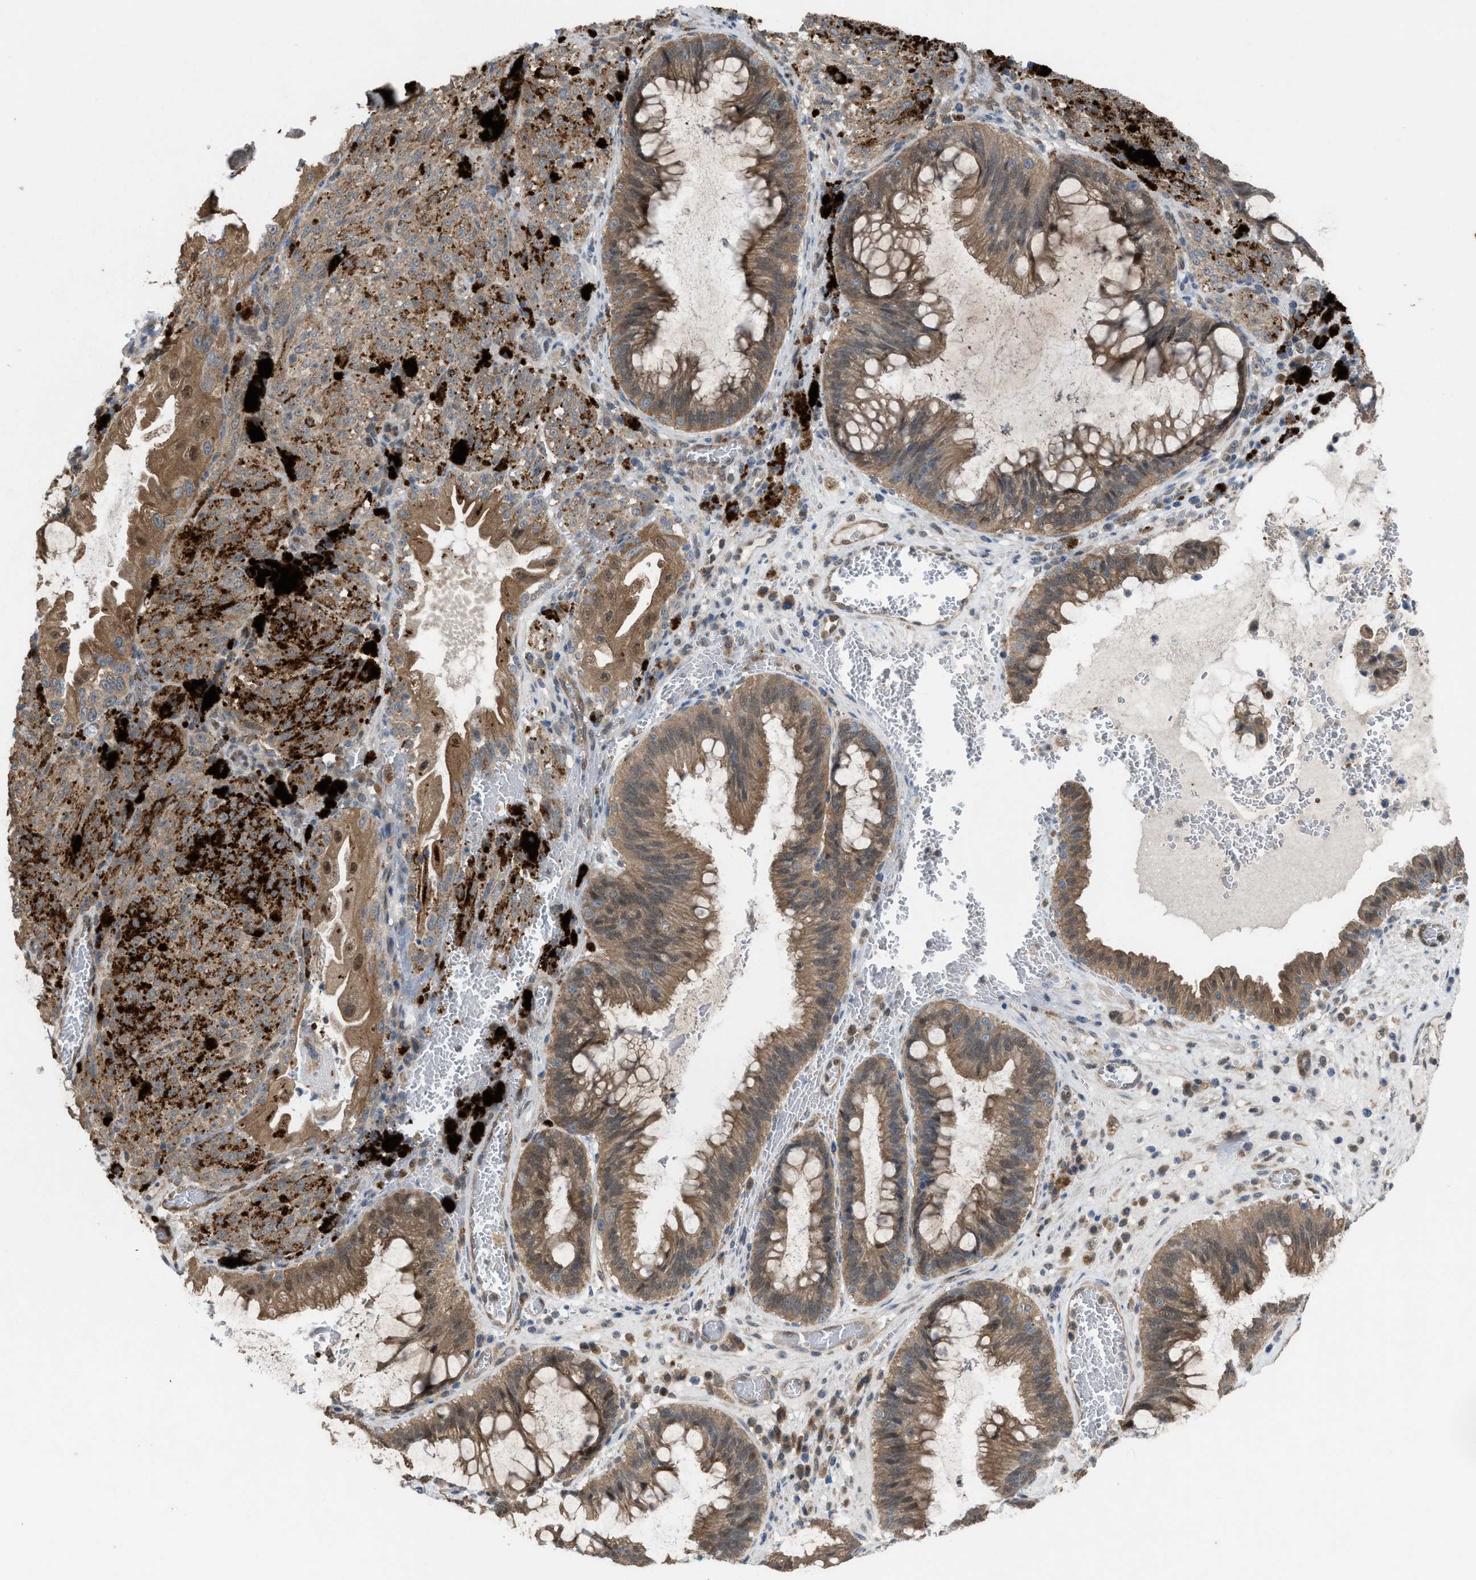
{"staining": {"intensity": "weak", "quantity": ">75%", "location": "cytoplasmic/membranous"}, "tissue": "melanoma", "cell_type": "Tumor cells", "image_type": "cancer", "snomed": [{"axis": "morphology", "description": "Malignant melanoma, NOS"}, {"axis": "topography", "description": "Rectum"}], "caption": "The micrograph shows immunohistochemical staining of malignant melanoma. There is weak cytoplasmic/membranous staining is appreciated in about >75% of tumor cells.", "gene": "PLAA", "patient": {"sex": "female", "age": 81}}